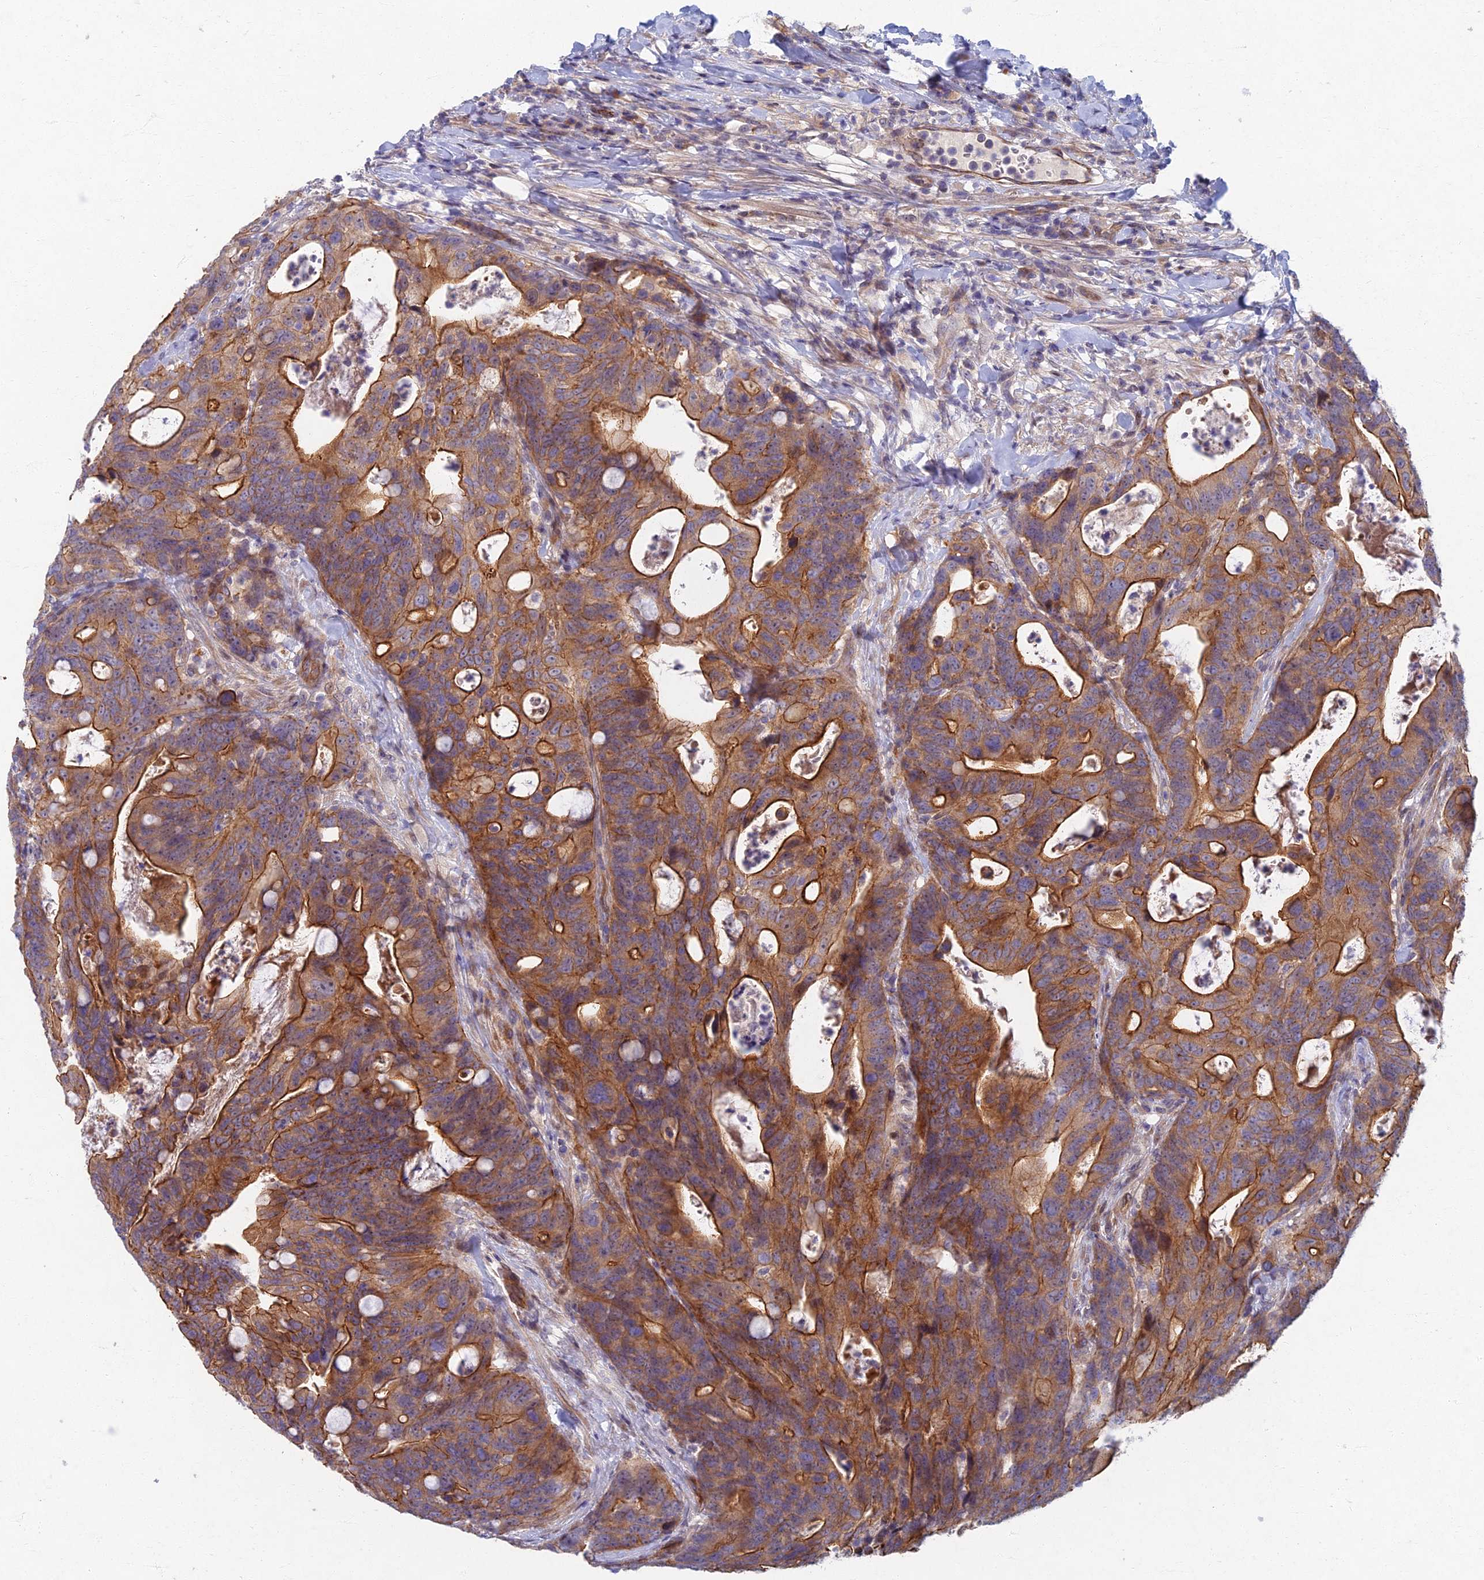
{"staining": {"intensity": "strong", "quantity": ">75%", "location": "cytoplasmic/membranous"}, "tissue": "colorectal cancer", "cell_type": "Tumor cells", "image_type": "cancer", "snomed": [{"axis": "morphology", "description": "Adenocarcinoma, NOS"}, {"axis": "topography", "description": "Colon"}], "caption": "Protein staining of adenocarcinoma (colorectal) tissue displays strong cytoplasmic/membranous positivity in about >75% of tumor cells.", "gene": "RHBDL2", "patient": {"sex": "female", "age": 82}}